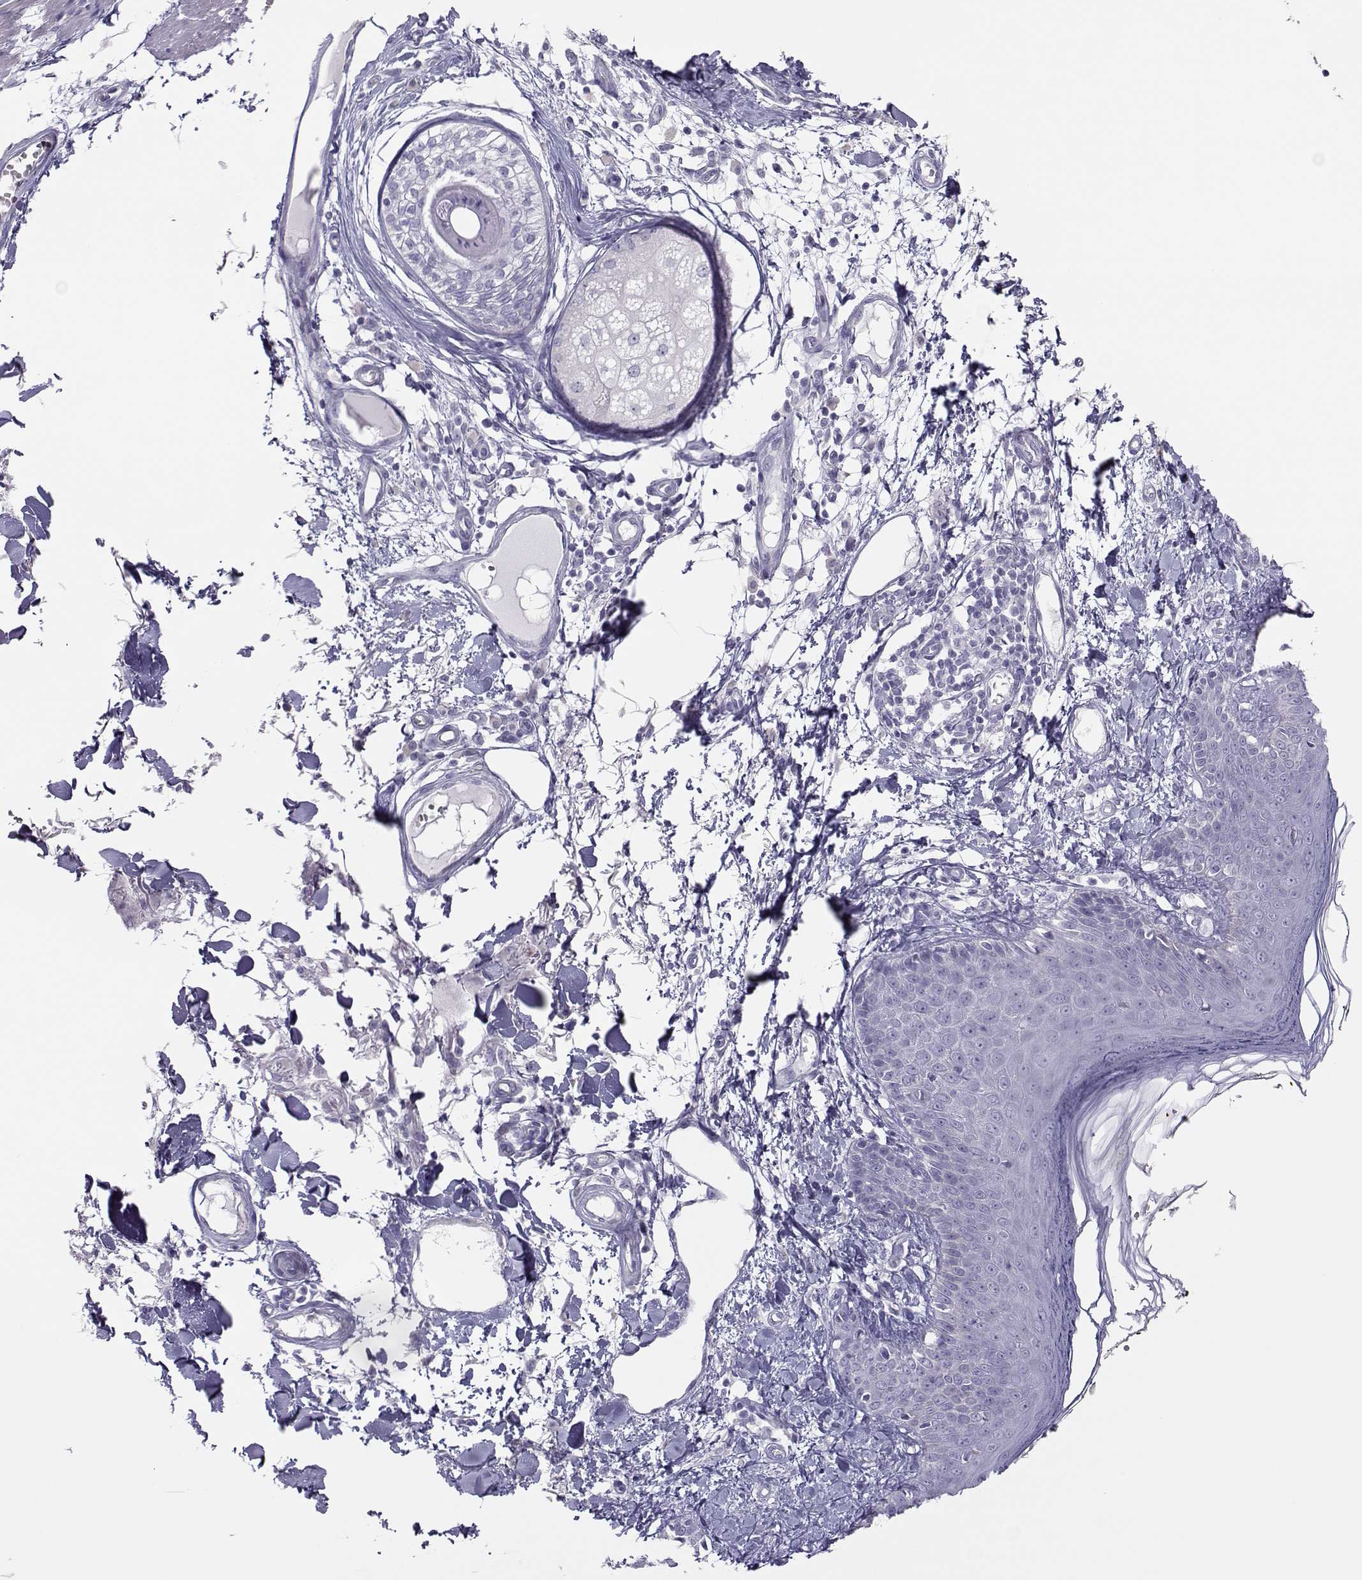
{"staining": {"intensity": "negative", "quantity": "none", "location": "none"}, "tissue": "skin", "cell_type": "Fibroblasts", "image_type": "normal", "snomed": [{"axis": "morphology", "description": "Normal tissue, NOS"}, {"axis": "topography", "description": "Skin"}], "caption": "The histopathology image shows no staining of fibroblasts in unremarkable skin. (DAB (3,3'-diaminobenzidine) immunohistochemistry visualized using brightfield microscopy, high magnification).", "gene": "TRPM7", "patient": {"sex": "male", "age": 76}}